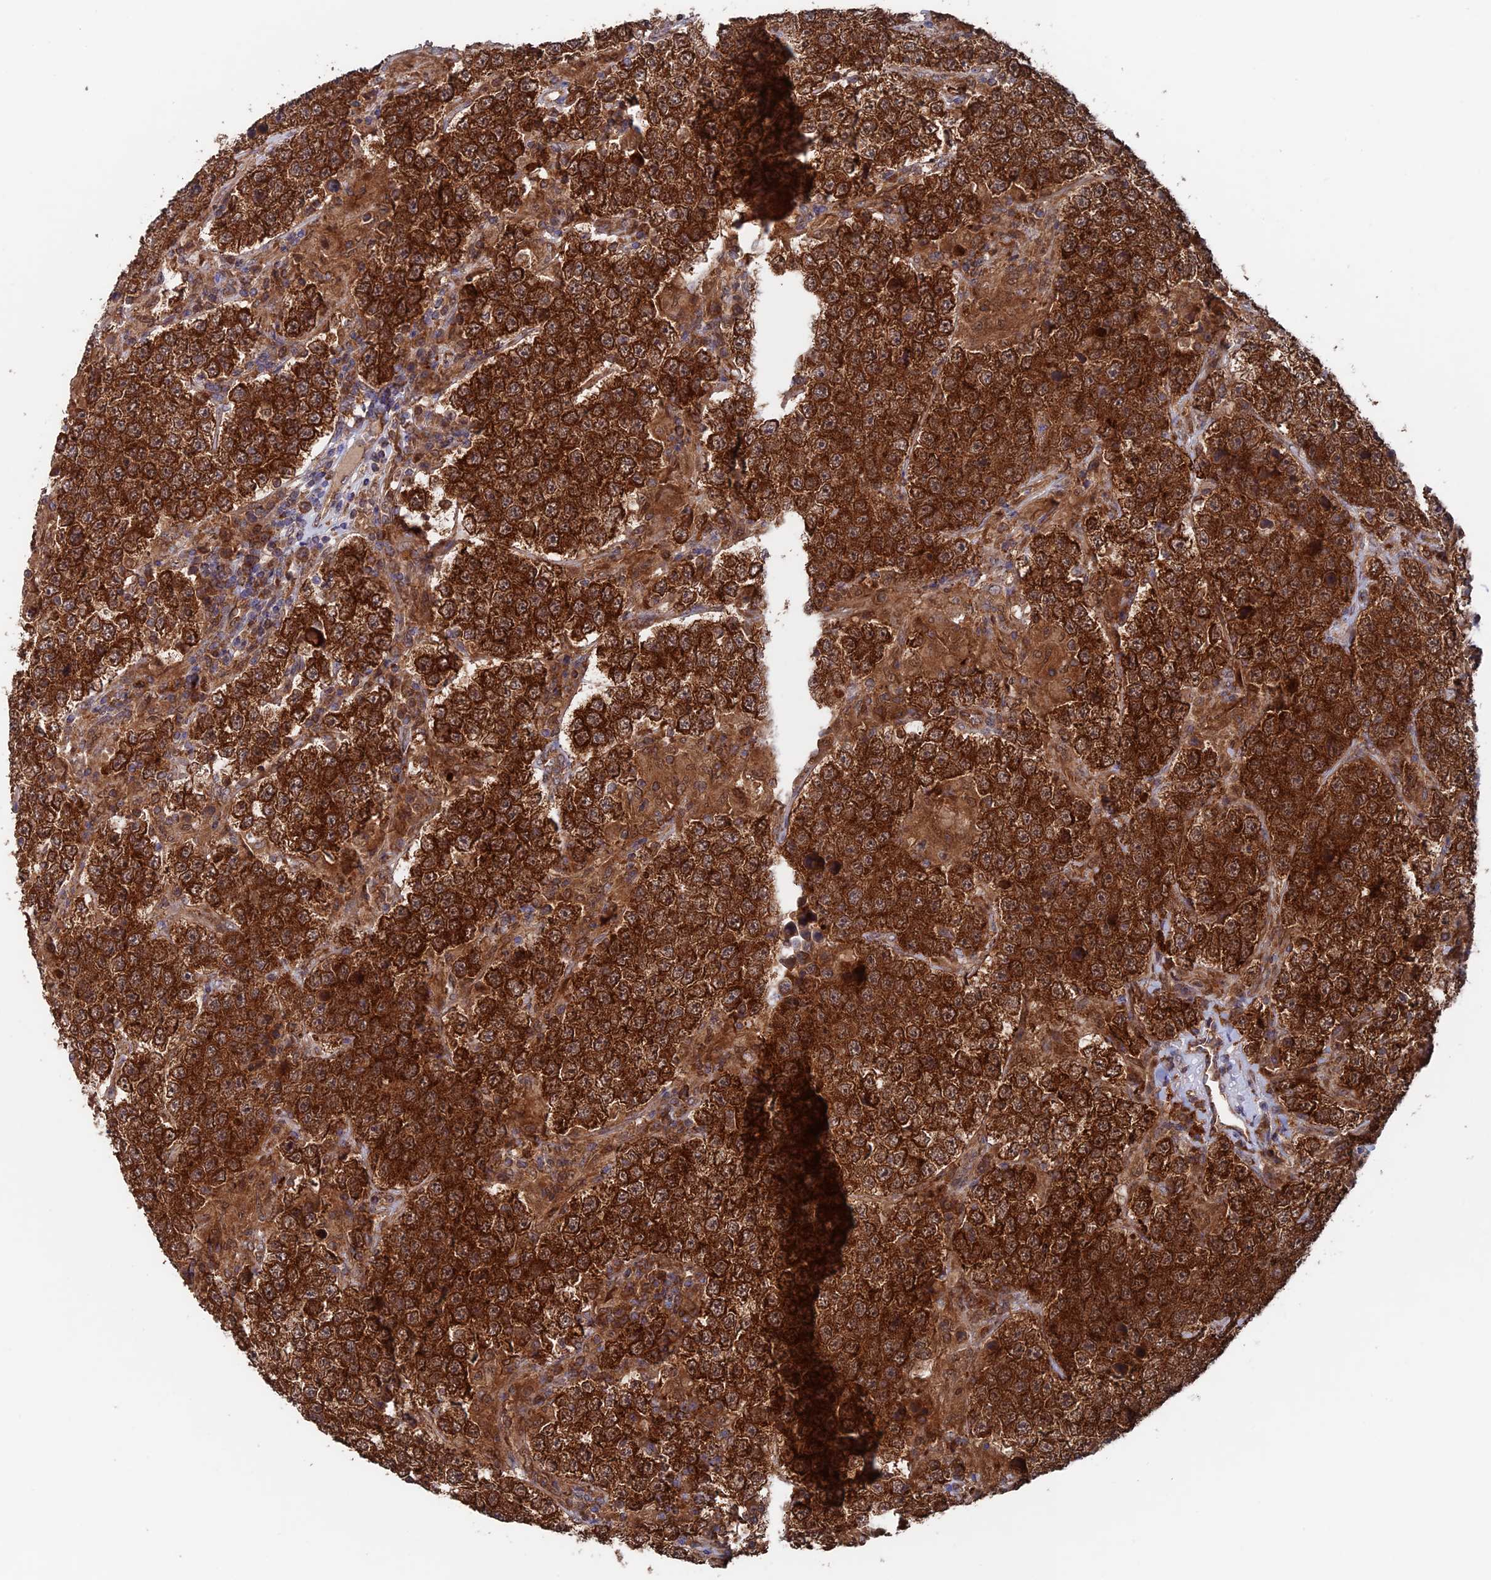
{"staining": {"intensity": "strong", "quantity": ">75%", "location": "cytoplasmic/membranous"}, "tissue": "testis cancer", "cell_type": "Tumor cells", "image_type": "cancer", "snomed": [{"axis": "morphology", "description": "Normal tissue, NOS"}, {"axis": "morphology", "description": "Urothelial carcinoma, High grade"}, {"axis": "morphology", "description": "Seminoma, NOS"}, {"axis": "morphology", "description": "Carcinoma, Embryonal, NOS"}, {"axis": "topography", "description": "Urinary bladder"}, {"axis": "topography", "description": "Testis"}], "caption": "Tumor cells reveal high levels of strong cytoplasmic/membranous positivity in about >75% of cells in testis cancer (seminoma).", "gene": "DTYMK", "patient": {"sex": "male", "age": 41}}